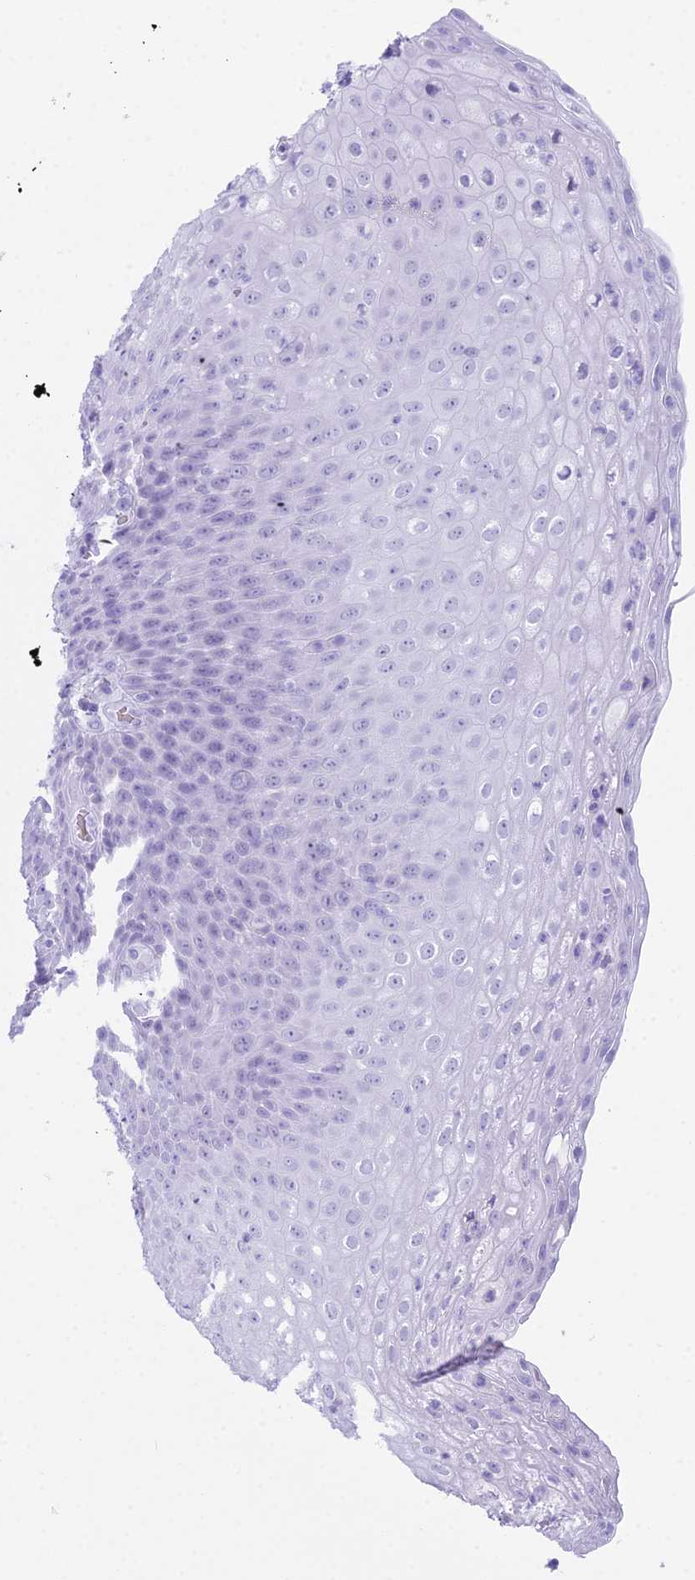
{"staining": {"intensity": "negative", "quantity": "none", "location": "none"}, "tissue": "tonsil", "cell_type": "Germinal center cells", "image_type": "normal", "snomed": [{"axis": "morphology", "description": "Normal tissue, NOS"}, {"axis": "topography", "description": "Tonsil"}], "caption": "Immunohistochemistry (IHC) histopathology image of normal tonsil: tonsil stained with DAB reveals no significant protein expression in germinal center cells.", "gene": "RNPS1", "patient": {"sex": "male", "age": 17}}